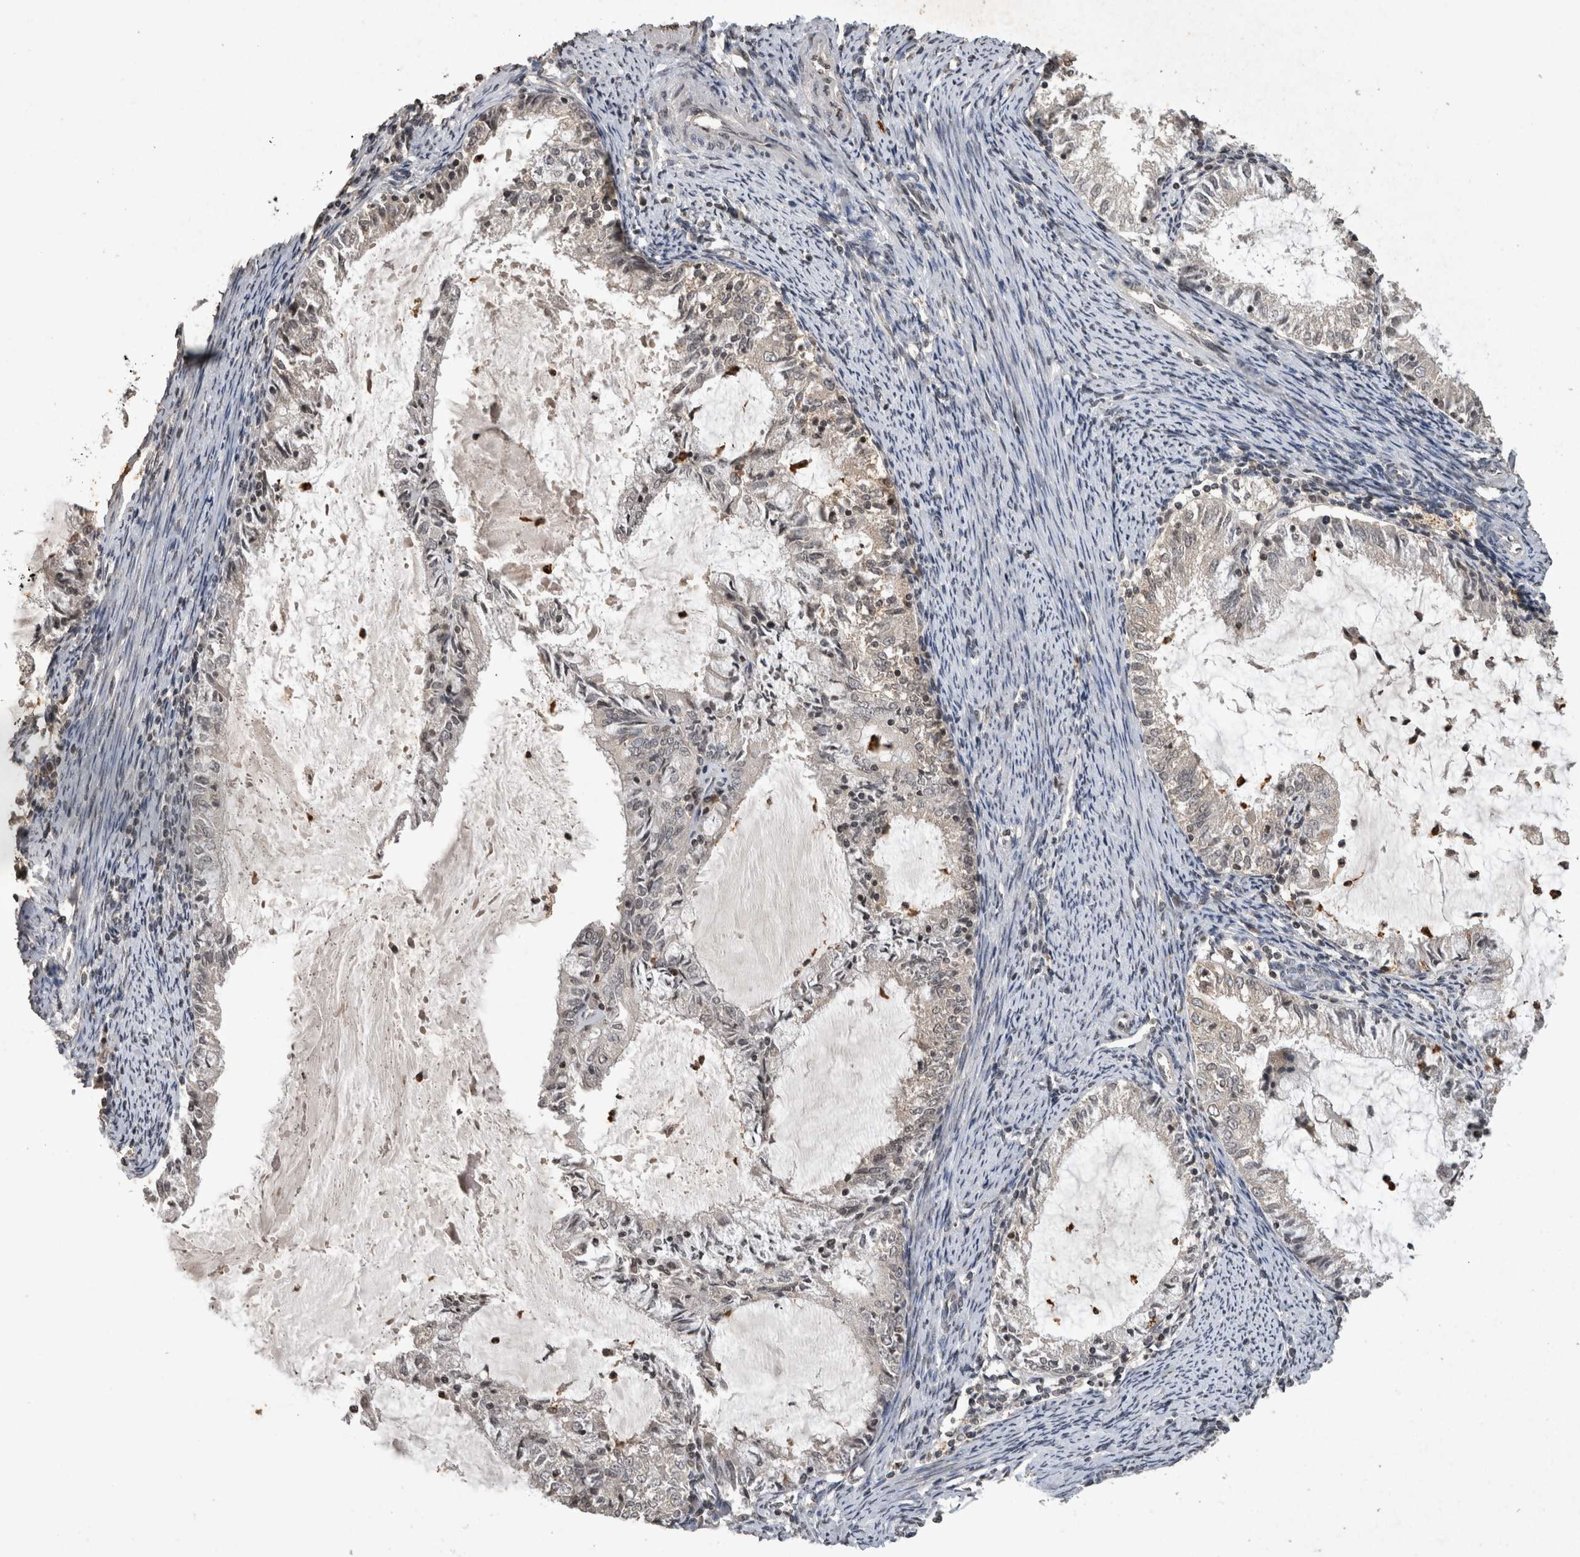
{"staining": {"intensity": "negative", "quantity": "none", "location": "none"}, "tissue": "endometrial cancer", "cell_type": "Tumor cells", "image_type": "cancer", "snomed": [{"axis": "morphology", "description": "Adenocarcinoma, NOS"}, {"axis": "topography", "description": "Endometrium"}], "caption": "Tumor cells show no significant protein staining in adenocarcinoma (endometrial).", "gene": "HRK", "patient": {"sex": "female", "age": 57}}